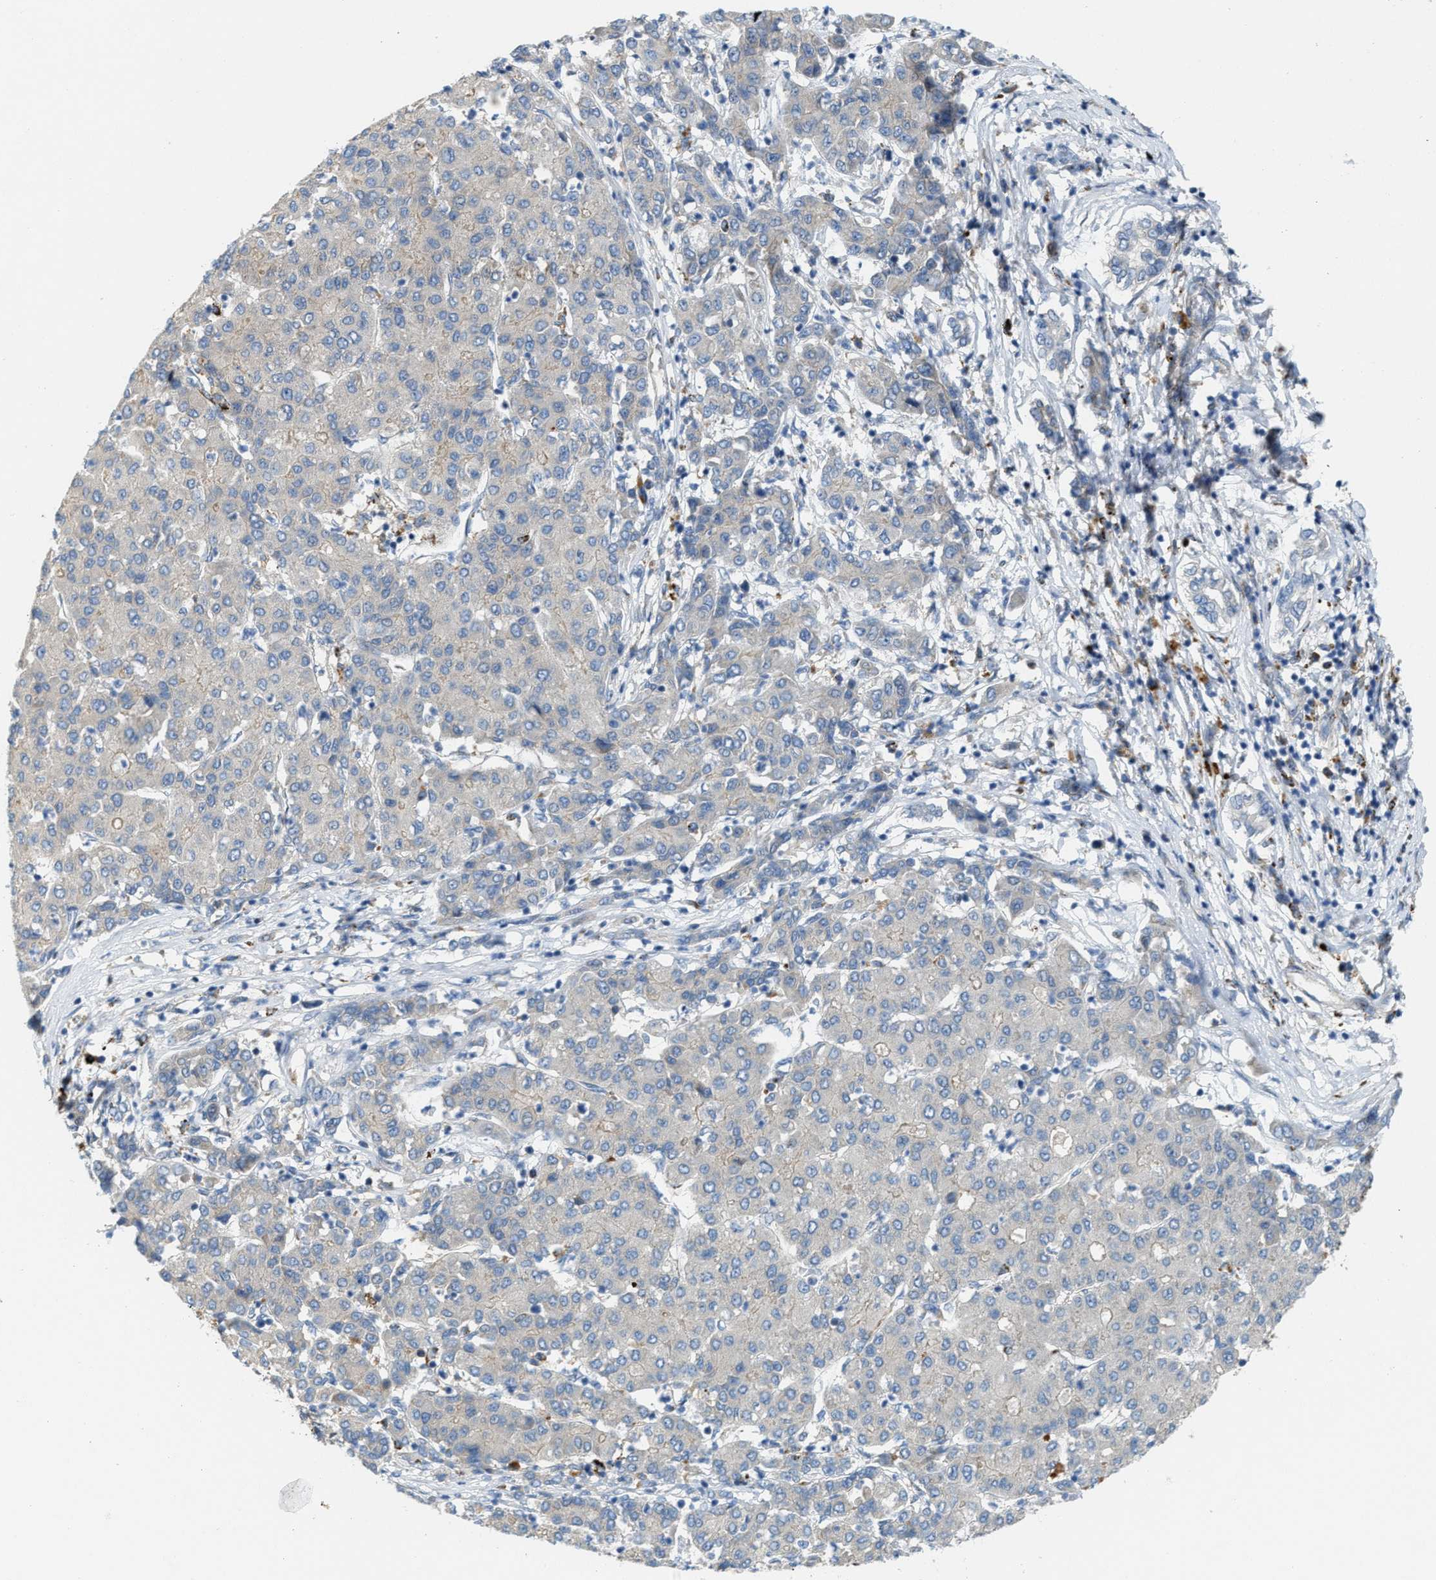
{"staining": {"intensity": "negative", "quantity": "none", "location": "none"}, "tissue": "liver cancer", "cell_type": "Tumor cells", "image_type": "cancer", "snomed": [{"axis": "morphology", "description": "Carcinoma, Hepatocellular, NOS"}, {"axis": "topography", "description": "Liver"}], "caption": "The photomicrograph displays no significant expression in tumor cells of hepatocellular carcinoma (liver).", "gene": "KLHDC10", "patient": {"sex": "male", "age": 65}}